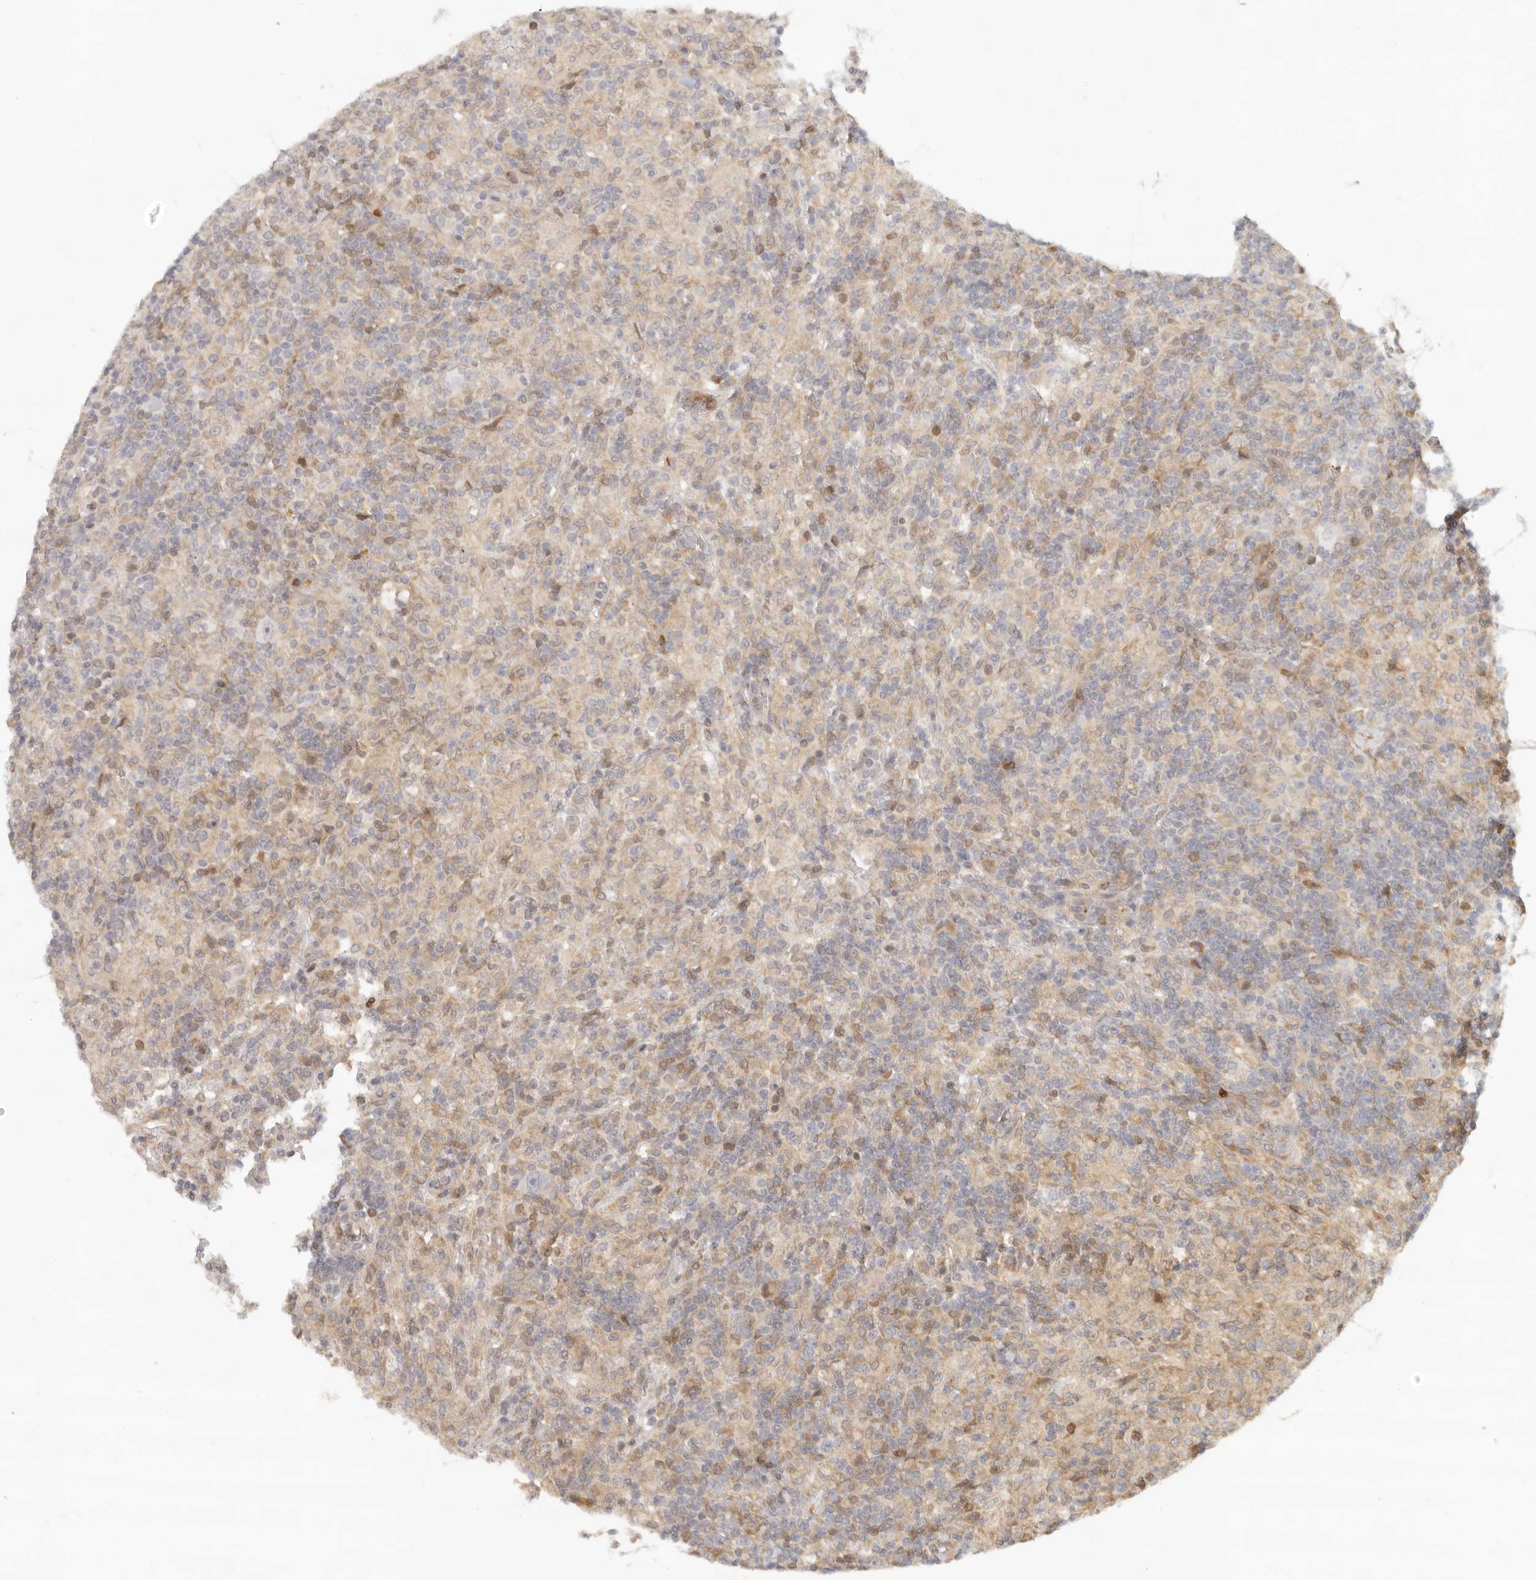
{"staining": {"intensity": "negative", "quantity": "none", "location": "none"}, "tissue": "lymphoma", "cell_type": "Tumor cells", "image_type": "cancer", "snomed": [{"axis": "morphology", "description": "Hodgkin's disease, NOS"}, {"axis": "topography", "description": "Lymph node"}], "caption": "Immunohistochemical staining of human lymphoma shows no significant staining in tumor cells.", "gene": "AHDC1", "patient": {"sex": "male", "age": 70}}